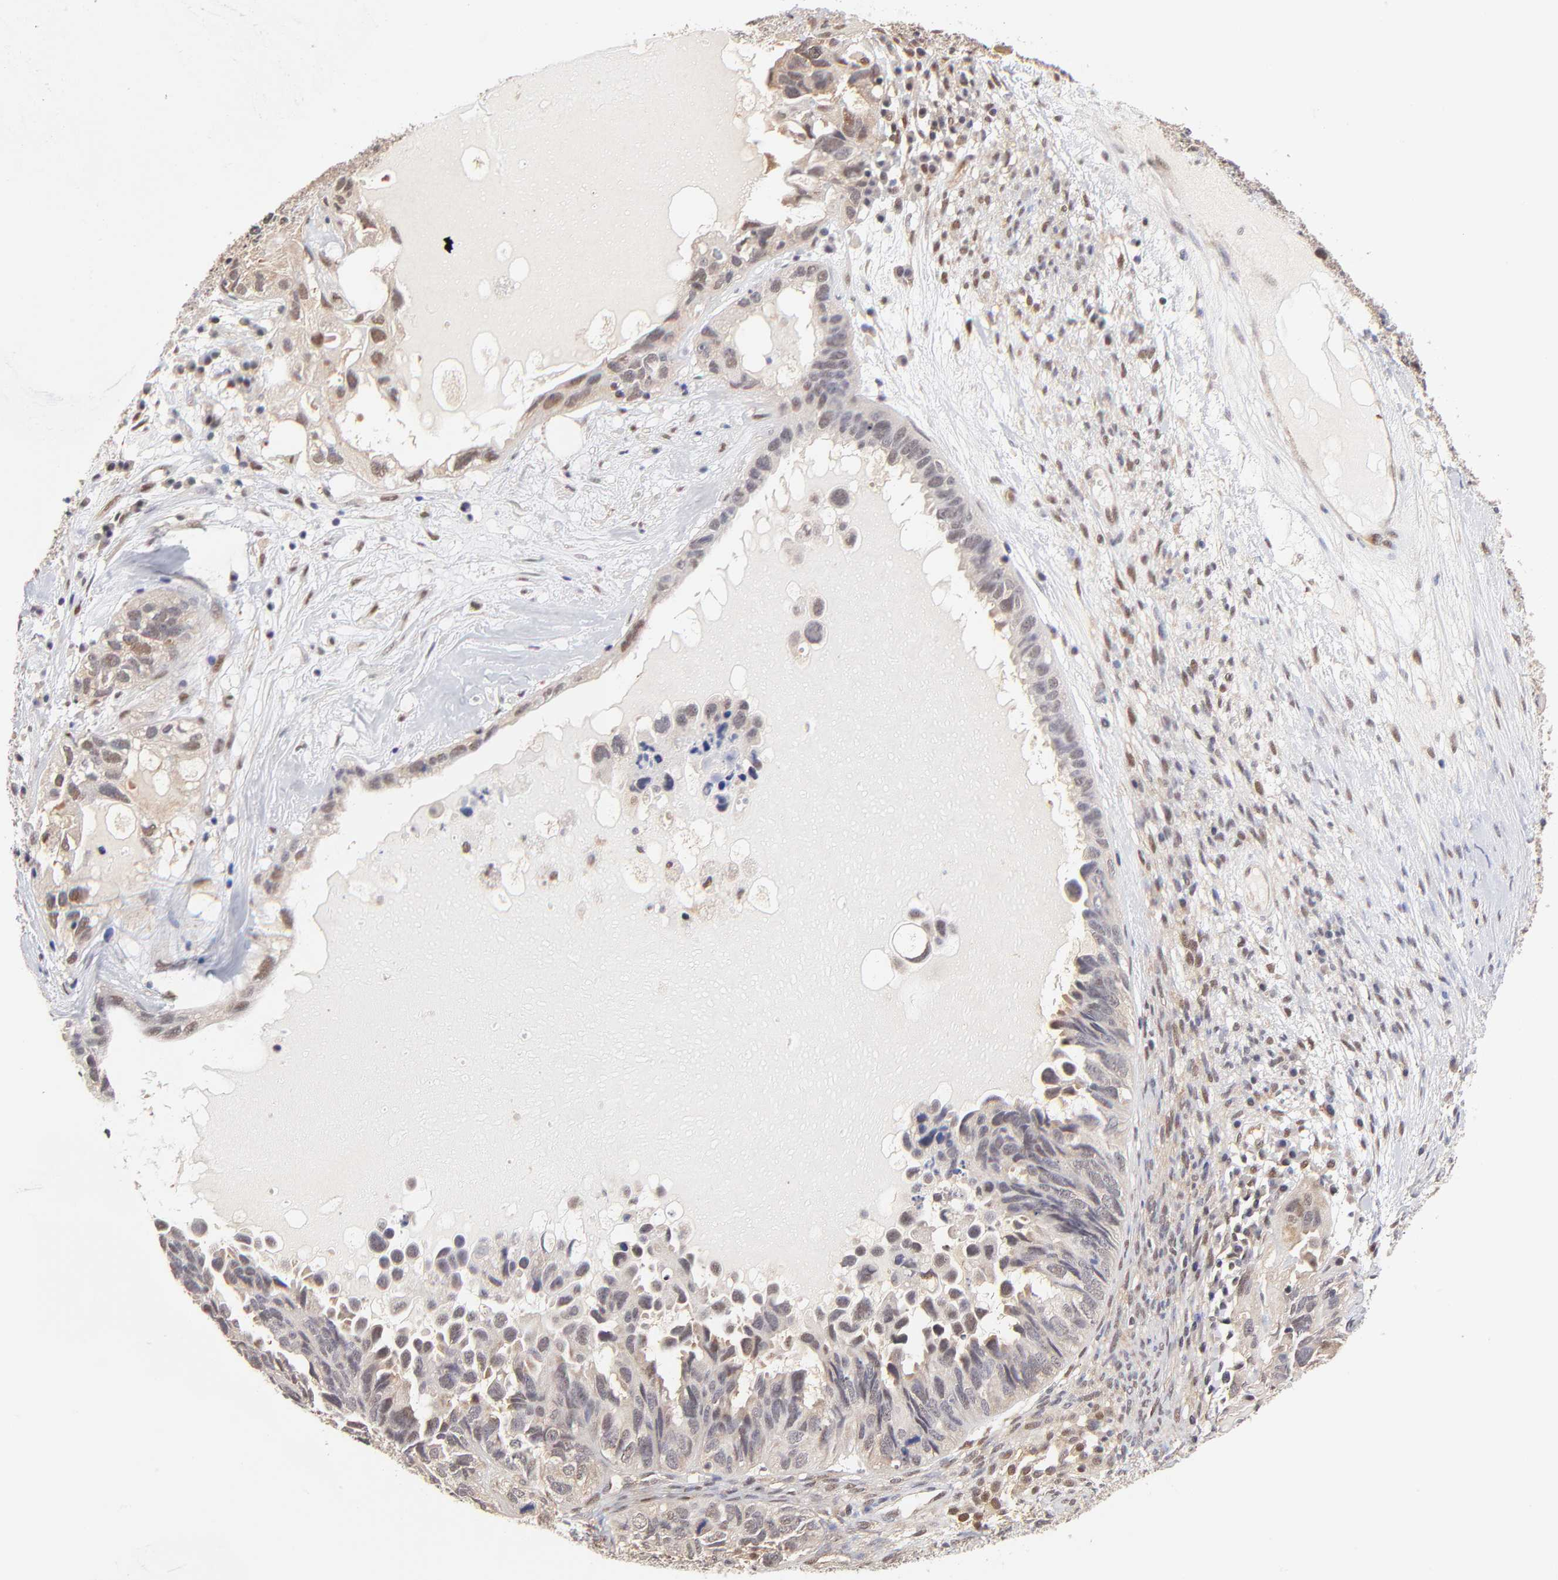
{"staining": {"intensity": "weak", "quantity": "<25%", "location": "nuclear"}, "tissue": "ovarian cancer", "cell_type": "Tumor cells", "image_type": "cancer", "snomed": [{"axis": "morphology", "description": "Cystadenocarcinoma, serous, NOS"}, {"axis": "topography", "description": "Ovary"}], "caption": "The histopathology image displays no significant positivity in tumor cells of ovarian cancer.", "gene": "PSMC4", "patient": {"sex": "female", "age": 82}}